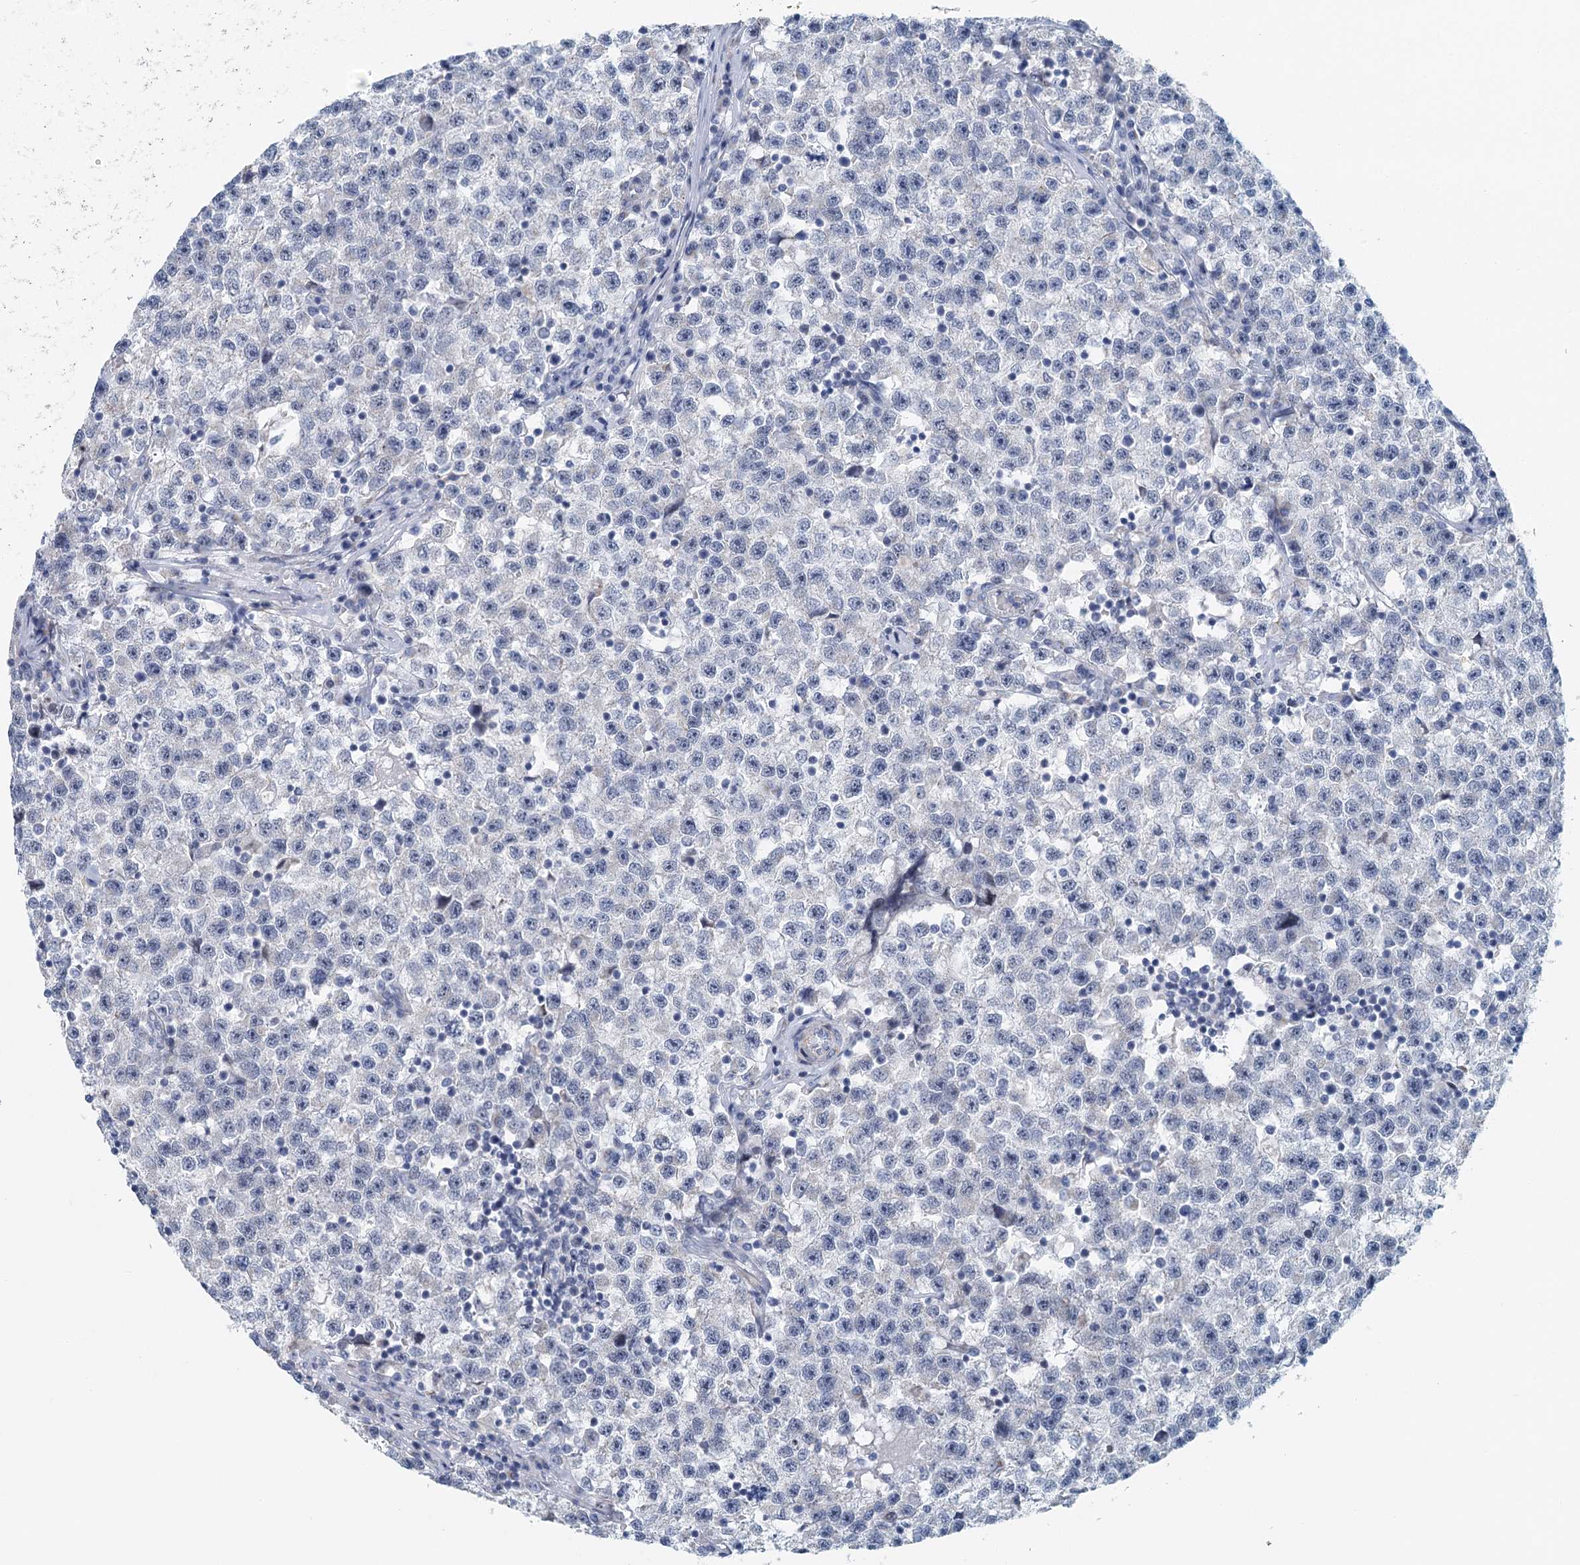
{"staining": {"intensity": "negative", "quantity": "none", "location": "none"}, "tissue": "testis cancer", "cell_type": "Tumor cells", "image_type": "cancer", "snomed": [{"axis": "morphology", "description": "Seminoma, NOS"}, {"axis": "topography", "description": "Testis"}], "caption": "High power microscopy photomicrograph of an immunohistochemistry histopathology image of testis seminoma, revealing no significant staining in tumor cells.", "gene": "ZNF527", "patient": {"sex": "male", "age": 22}}